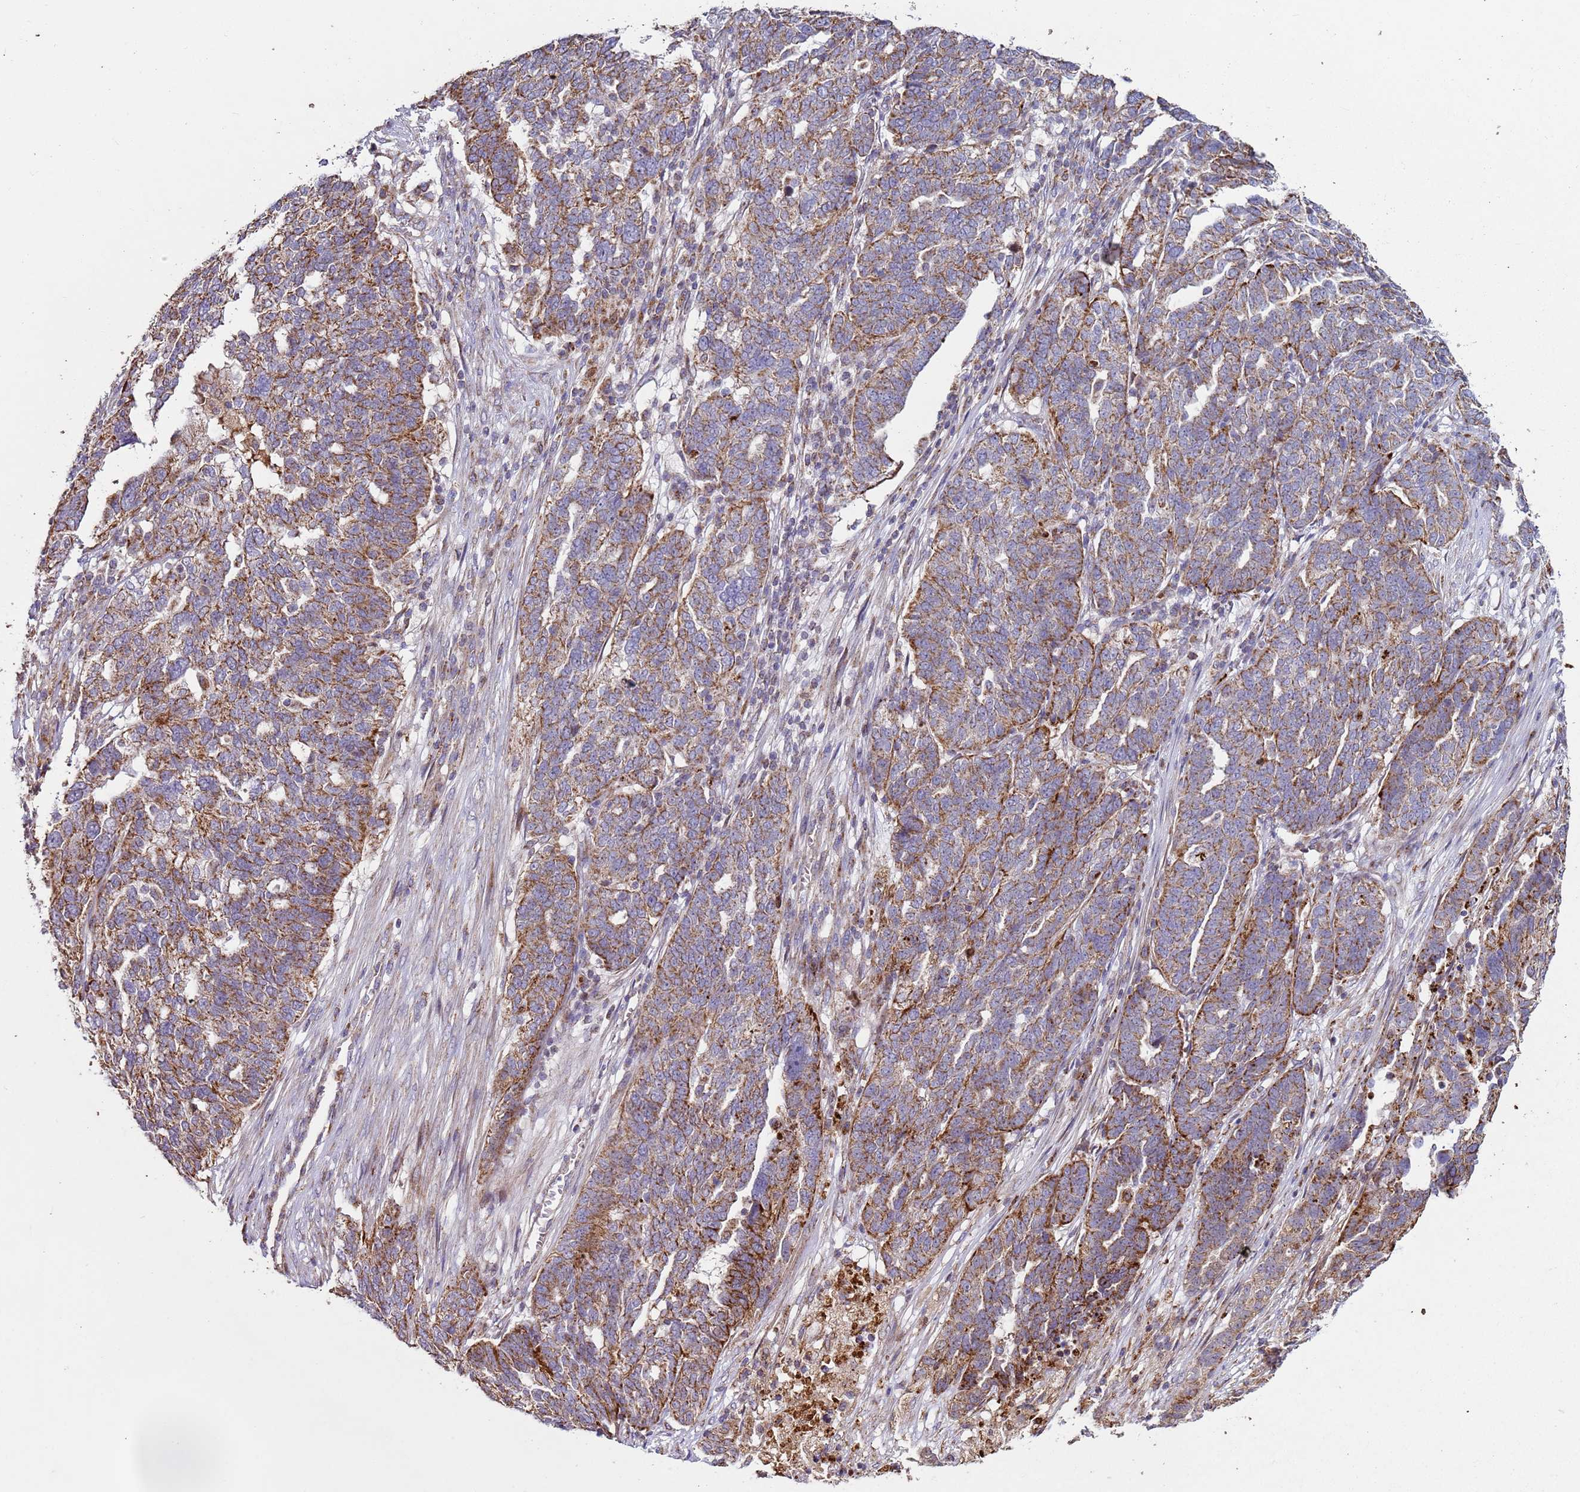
{"staining": {"intensity": "moderate", "quantity": ">75%", "location": "cytoplasmic/membranous"}, "tissue": "ovarian cancer", "cell_type": "Tumor cells", "image_type": "cancer", "snomed": [{"axis": "morphology", "description": "Cystadenocarcinoma, serous, NOS"}, {"axis": "topography", "description": "Ovary"}], "caption": "An image of human serous cystadenocarcinoma (ovarian) stained for a protein exhibits moderate cytoplasmic/membranous brown staining in tumor cells.", "gene": "FBXO33", "patient": {"sex": "female", "age": 59}}